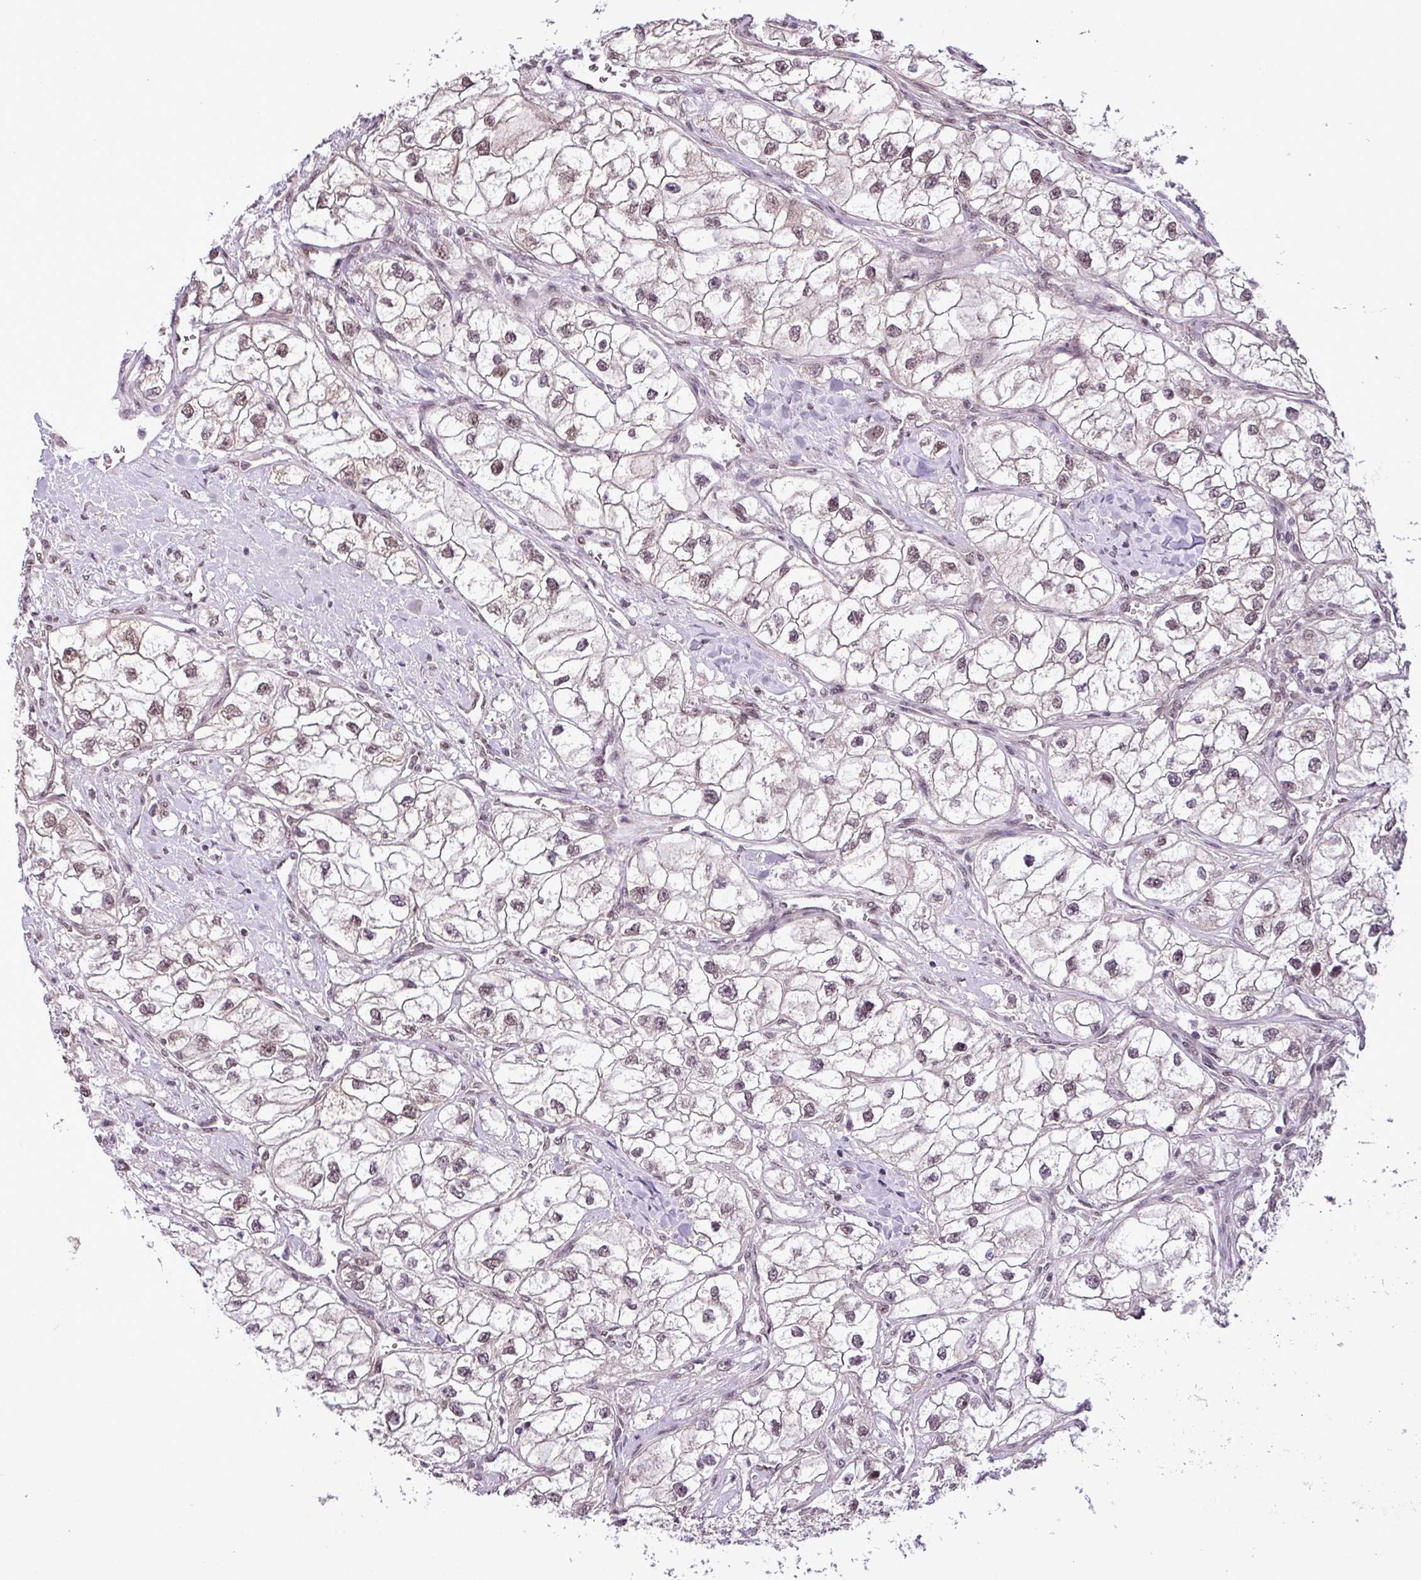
{"staining": {"intensity": "moderate", "quantity": "25%-75%", "location": "nuclear"}, "tissue": "renal cancer", "cell_type": "Tumor cells", "image_type": "cancer", "snomed": [{"axis": "morphology", "description": "Adenocarcinoma, NOS"}, {"axis": "topography", "description": "Kidney"}], "caption": "Moderate nuclear positivity for a protein is appreciated in approximately 25%-75% of tumor cells of adenocarcinoma (renal) using immunohistochemistry.", "gene": "MFHAS1", "patient": {"sex": "male", "age": 59}}